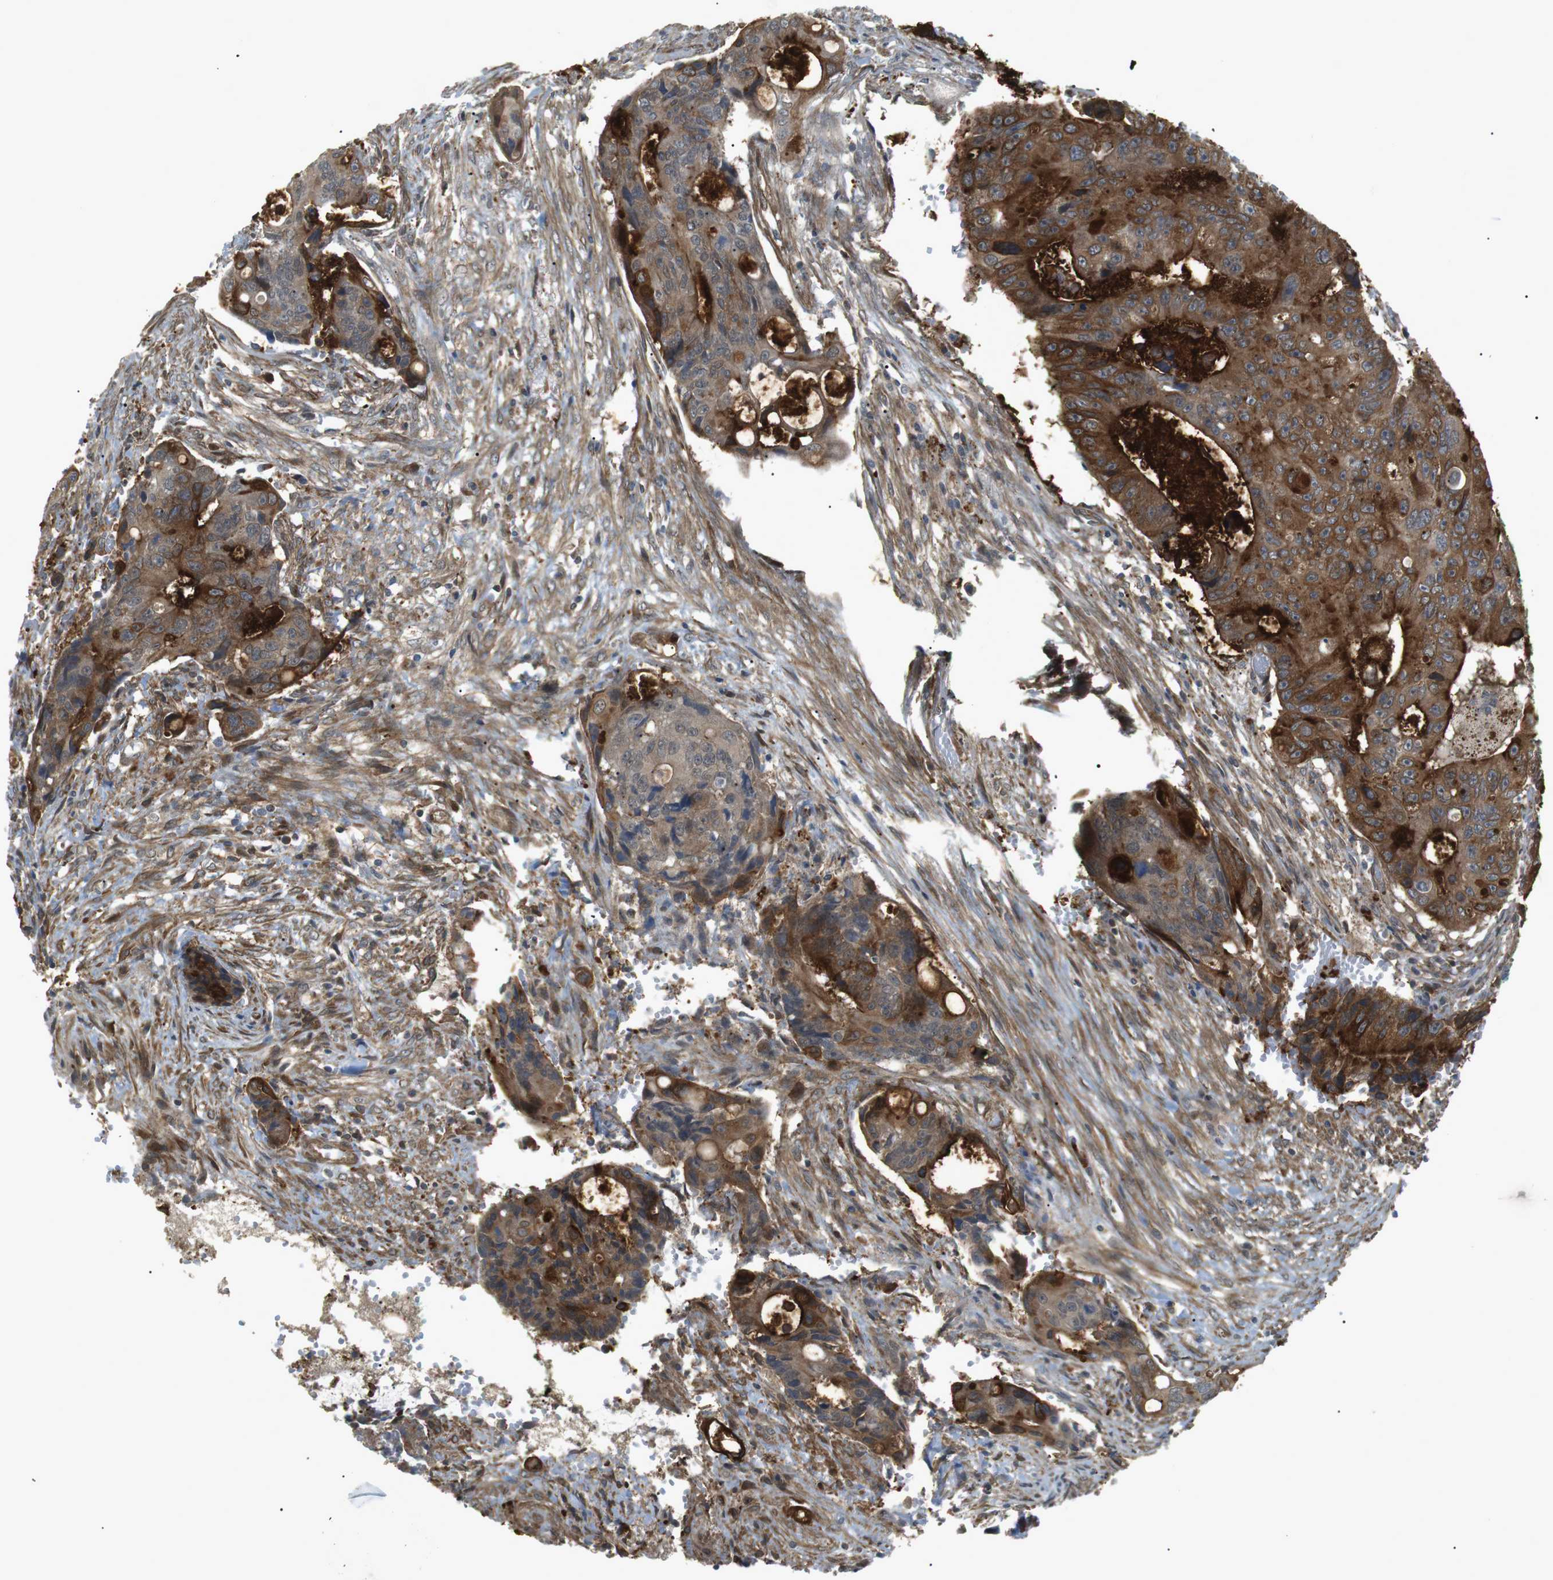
{"staining": {"intensity": "moderate", "quantity": ">75%", "location": "cytoplasmic/membranous"}, "tissue": "colorectal cancer", "cell_type": "Tumor cells", "image_type": "cancer", "snomed": [{"axis": "morphology", "description": "Adenocarcinoma, NOS"}, {"axis": "topography", "description": "Colon"}], "caption": "Moderate cytoplasmic/membranous positivity is identified in approximately >75% of tumor cells in colorectal cancer.", "gene": "KANK2", "patient": {"sex": "female", "age": 57}}